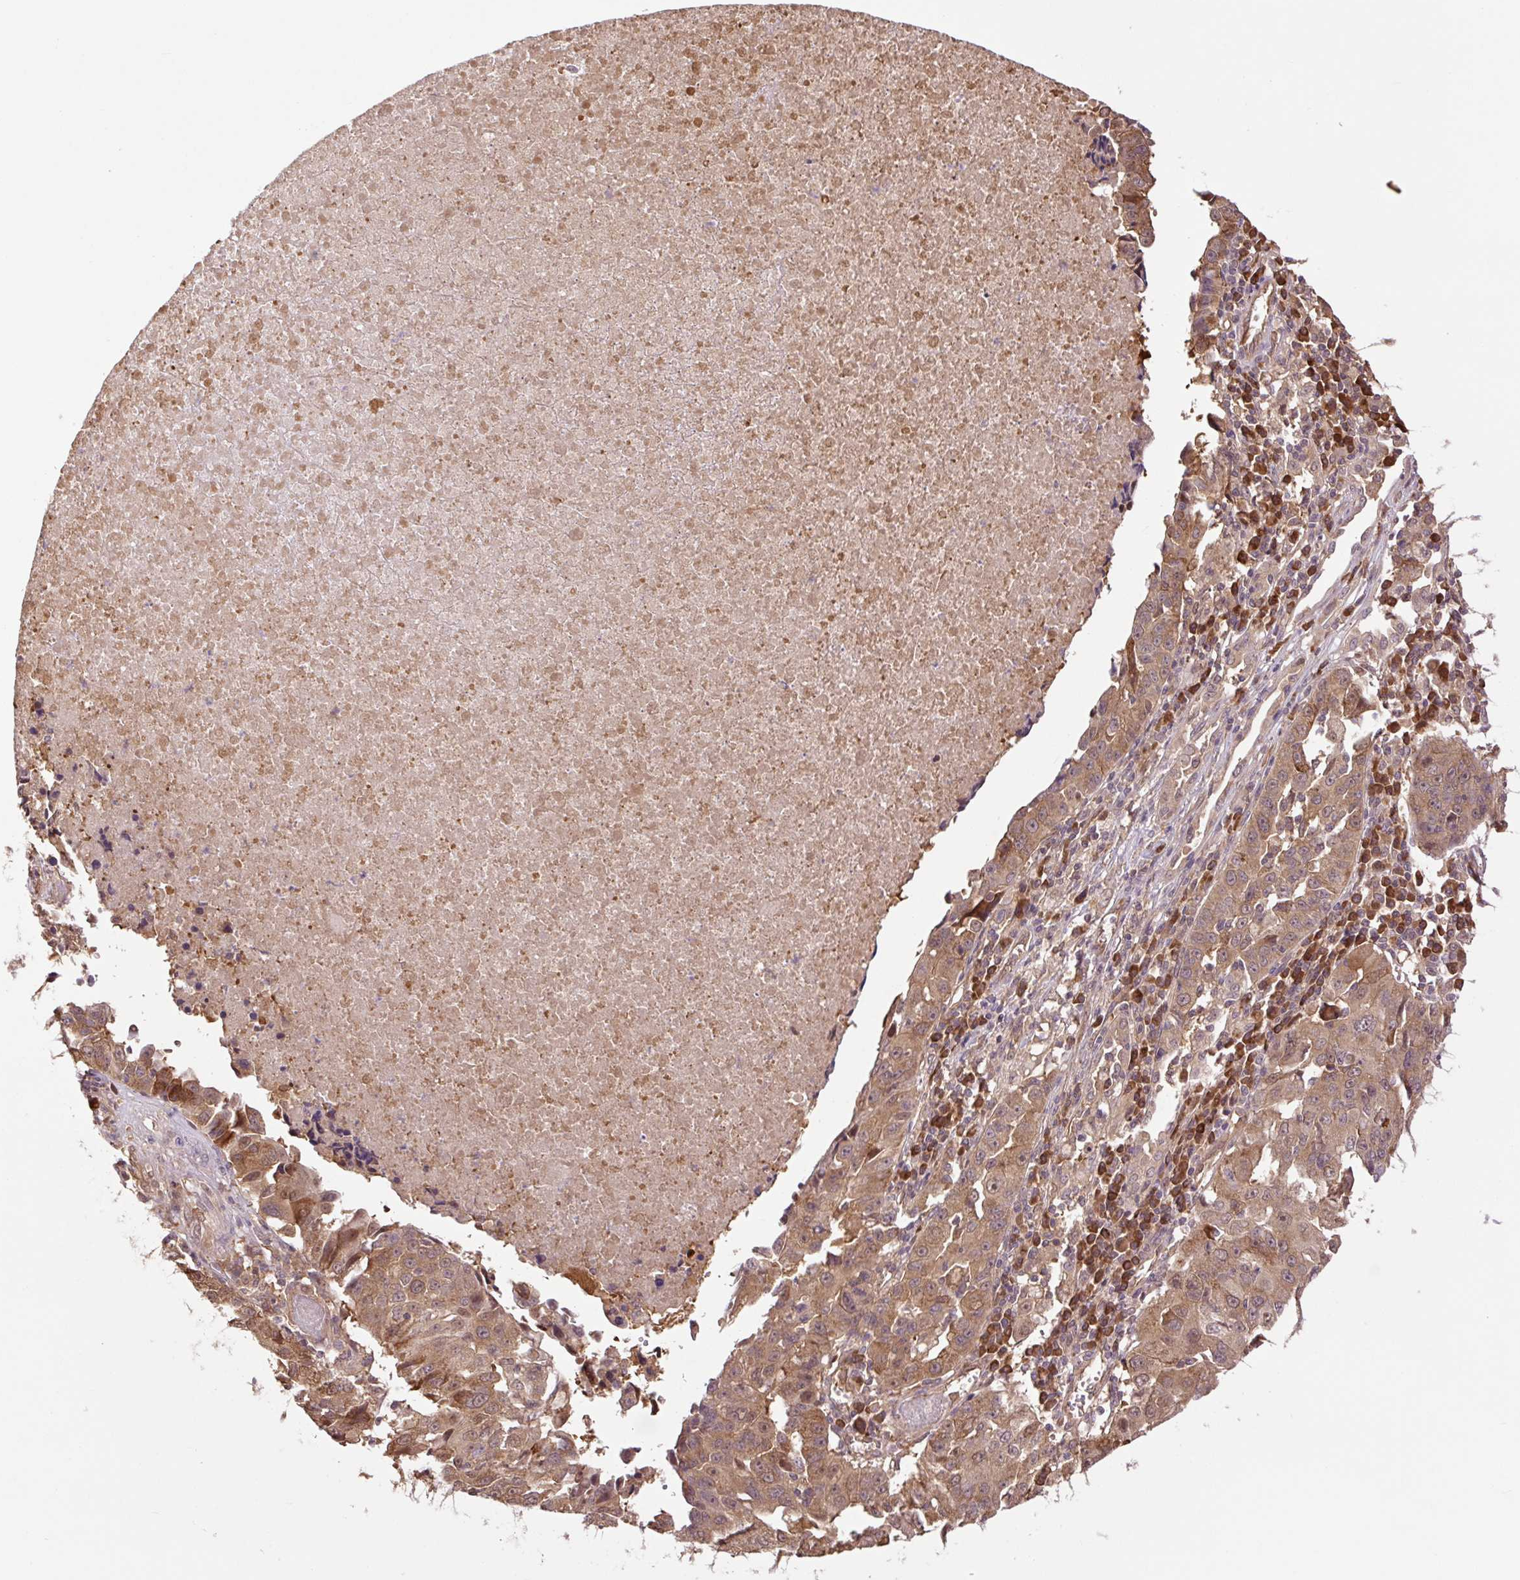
{"staining": {"intensity": "moderate", "quantity": ">75%", "location": "cytoplasmic/membranous"}, "tissue": "lung cancer", "cell_type": "Tumor cells", "image_type": "cancer", "snomed": [{"axis": "morphology", "description": "Squamous cell carcinoma, NOS"}, {"axis": "topography", "description": "Lung"}], "caption": "A brown stain highlights moderate cytoplasmic/membranous positivity of a protein in lung cancer tumor cells.", "gene": "TPT1", "patient": {"sex": "female", "age": 66}}